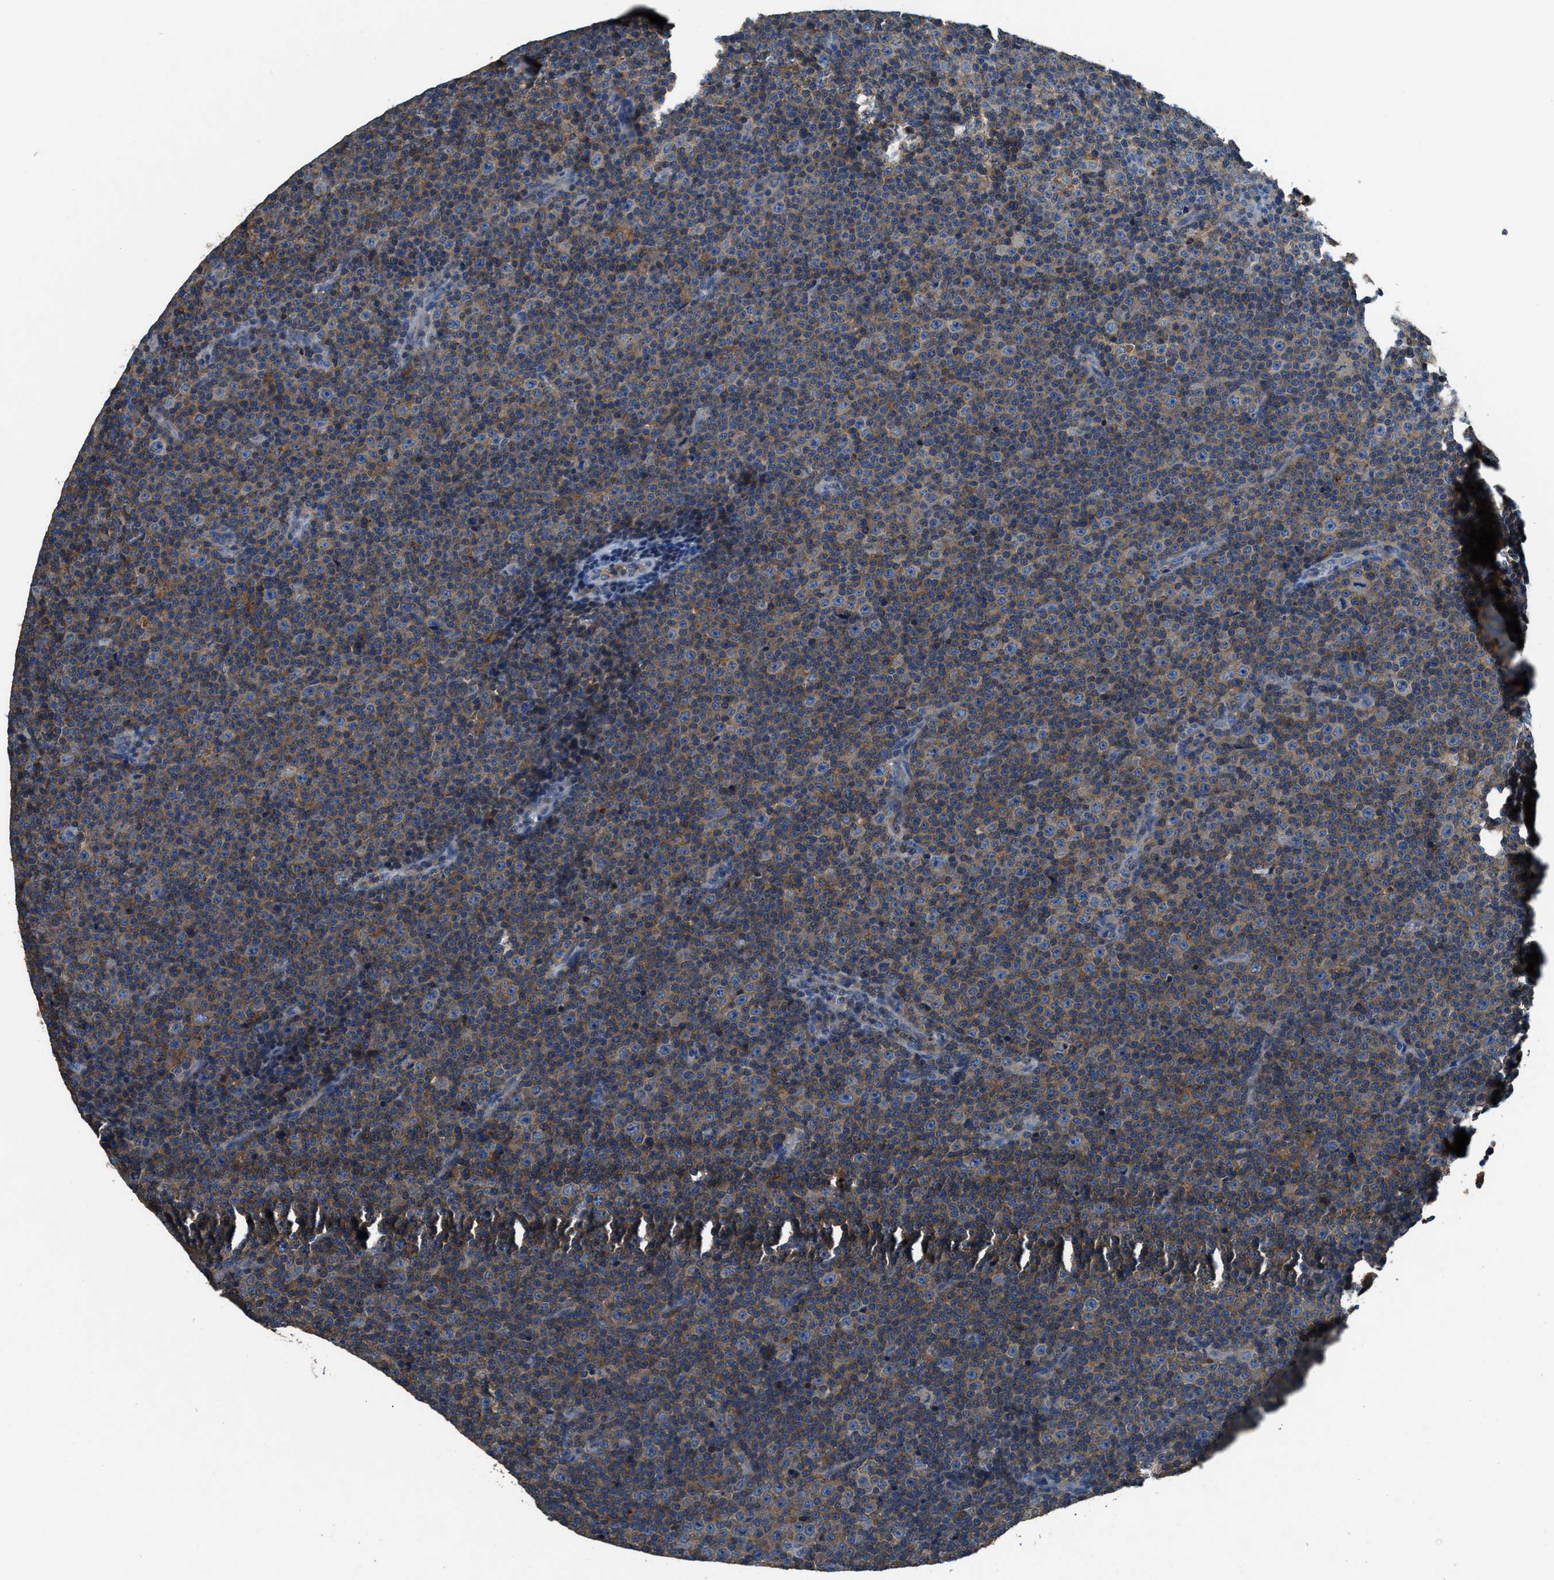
{"staining": {"intensity": "weak", "quantity": "25%-75%", "location": "cytoplasmic/membranous"}, "tissue": "lymphoma", "cell_type": "Tumor cells", "image_type": "cancer", "snomed": [{"axis": "morphology", "description": "Malignant lymphoma, non-Hodgkin's type, Low grade"}, {"axis": "topography", "description": "Lymph node"}], "caption": "About 25%-75% of tumor cells in lymphoma demonstrate weak cytoplasmic/membranous protein staining as visualized by brown immunohistochemical staining.", "gene": "BLOC1S1", "patient": {"sex": "female", "age": 67}}